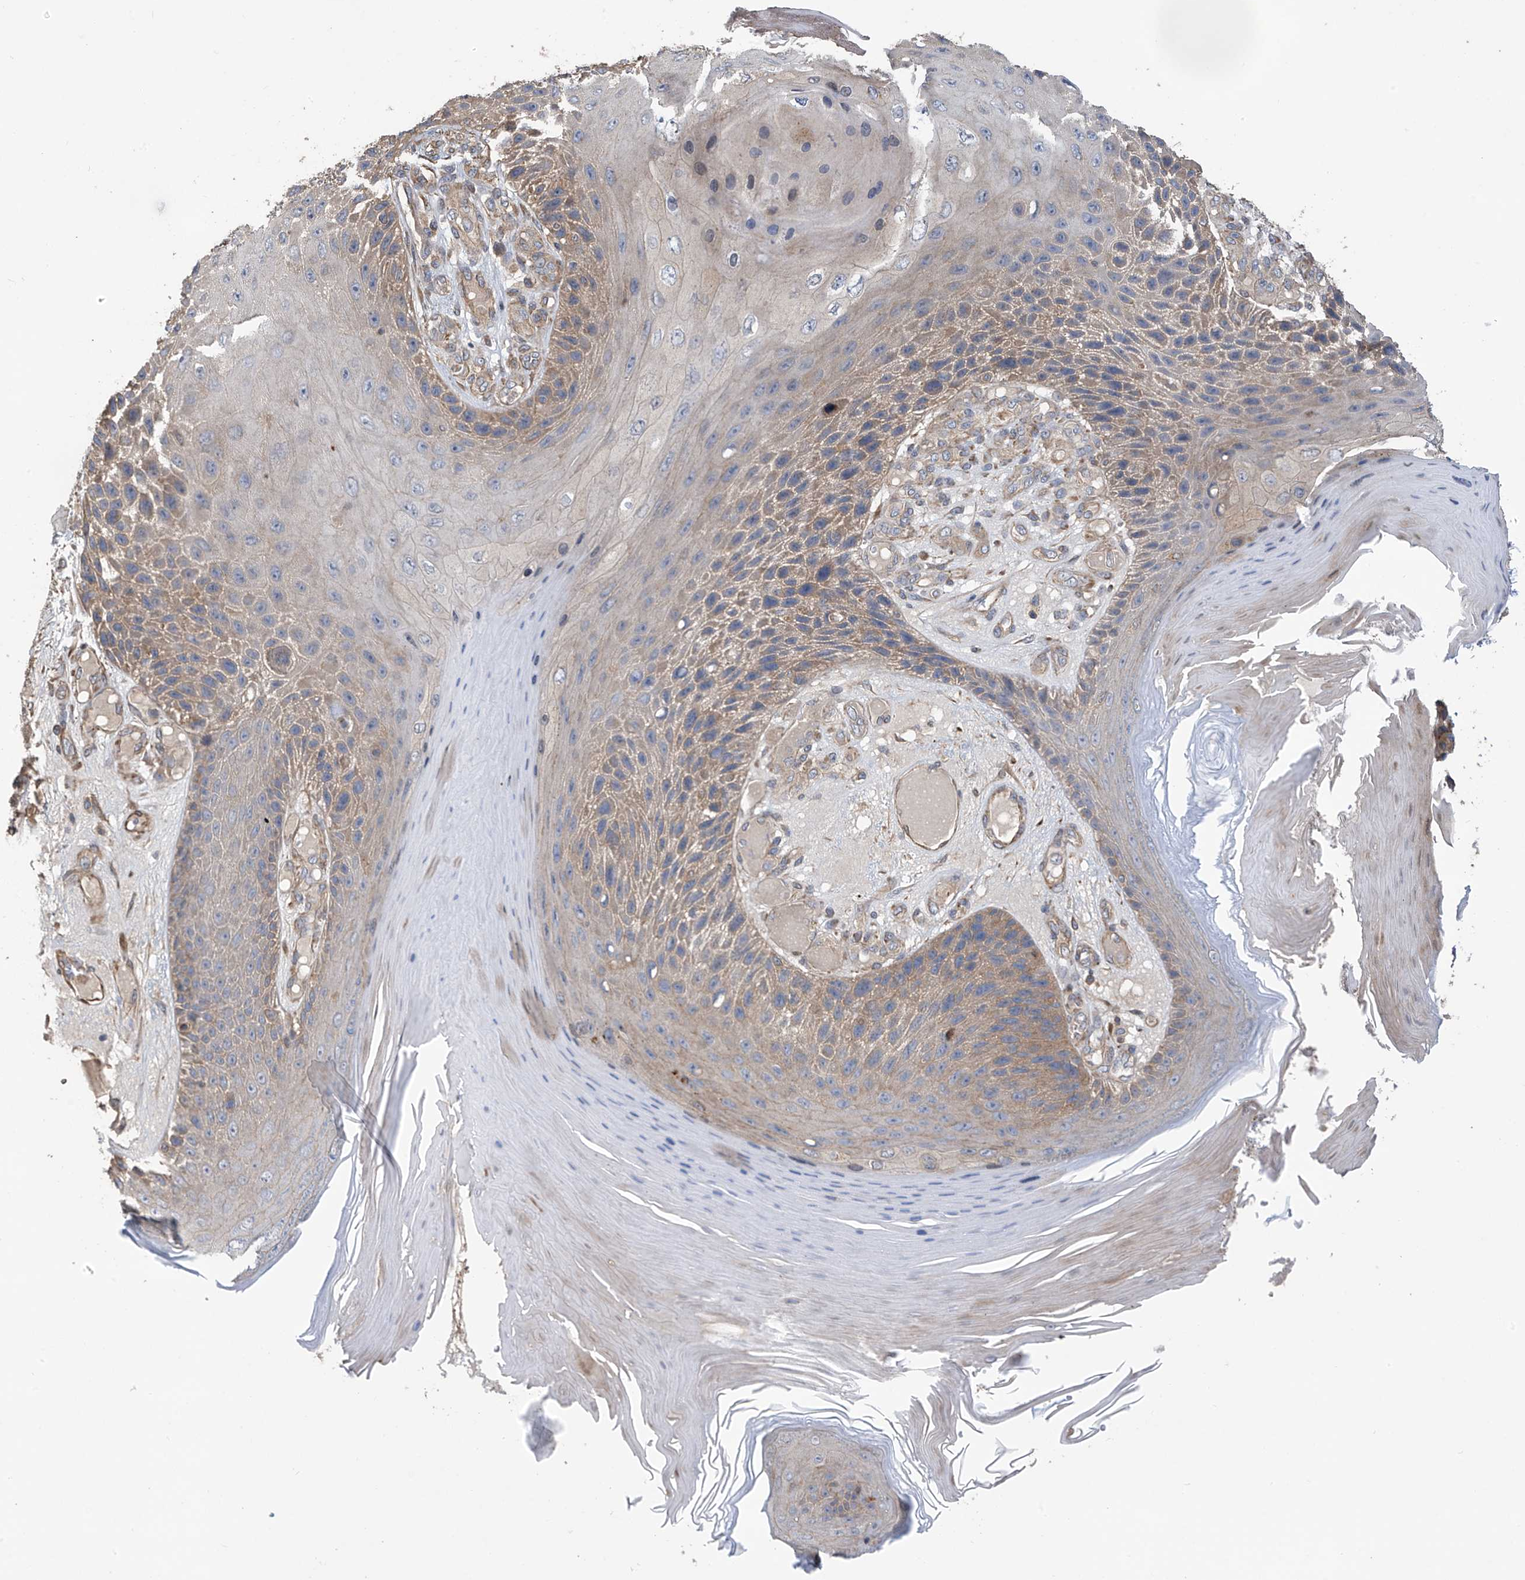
{"staining": {"intensity": "weak", "quantity": "25%-75%", "location": "cytoplasmic/membranous"}, "tissue": "skin cancer", "cell_type": "Tumor cells", "image_type": "cancer", "snomed": [{"axis": "morphology", "description": "Squamous cell carcinoma, NOS"}, {"axis": "topography", "description": "Skin"}], "caption": "Immunohistochemistry (IHC) histopathology image of neoplastic tissue: squamous cell carcinoma (skin) stained using immunohistochemistry (IHC) displays low levels of weak protein expression localized specifically in the cytoplasmic/membranous of tumor cells, appearing as a cytoplasmic/membranous brown color.", "gene": "PHACTR4", "patient": {"sex": "female", "age": 88}}